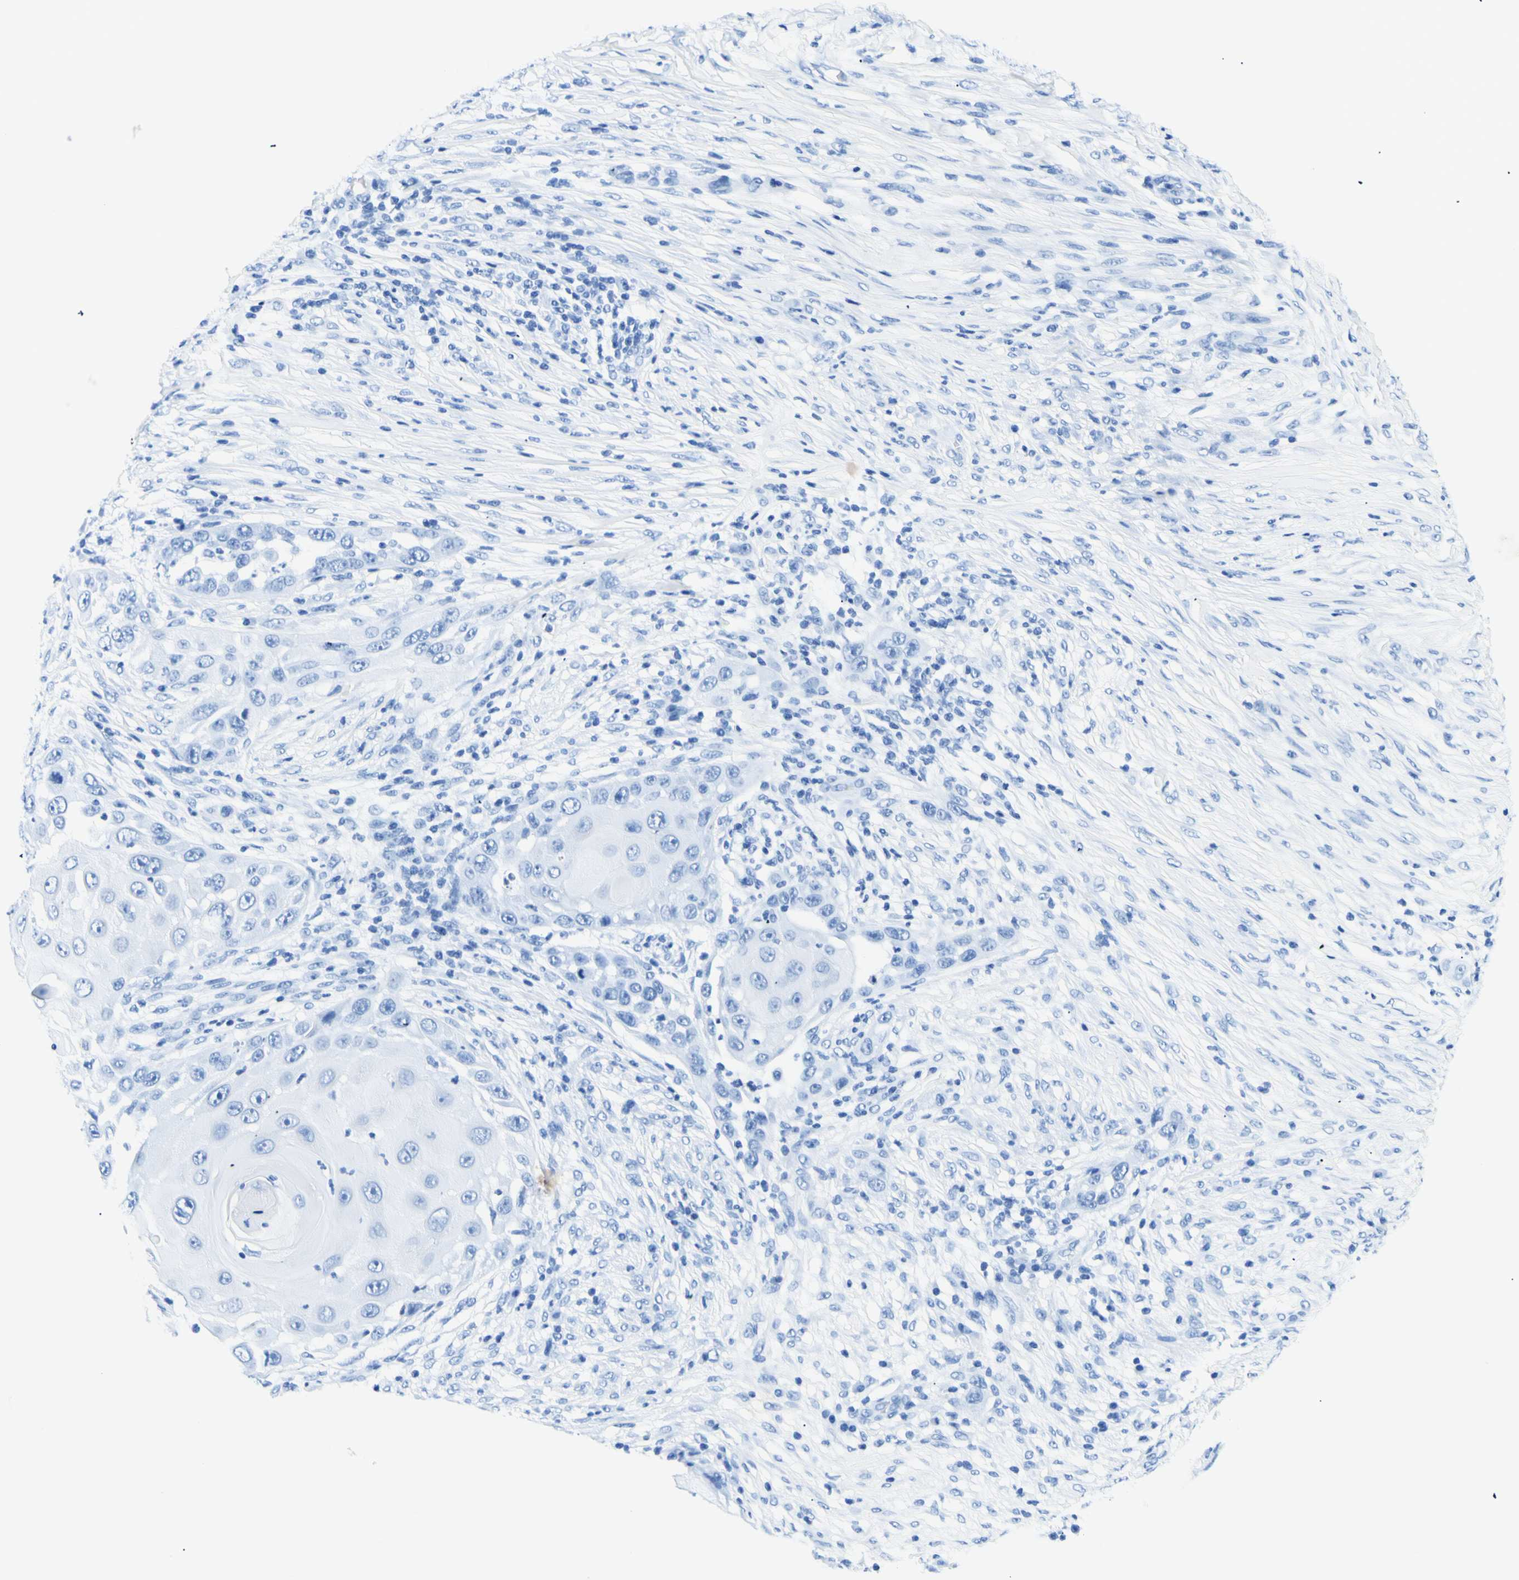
{"staining": {"intensity": "negative", "quantity": "none", "location": "none"}, "tissue": "skin cancer", "cell_type": "Tumor cells", "image_type": "cancer", "snomed": [{"axis": "morphology", "description": "Squamous cell carcinoma, NOS"}, {"axis": "topography", "description": "Skin"}], "caption": "The immunohistochemistry (IHC) histopathology image has no significant expression in tumor cells of skin cancer (squamous cell carcinoma) tissue.", "gene": "MYH2", "patient": {"sex": "female", "age": 44}}